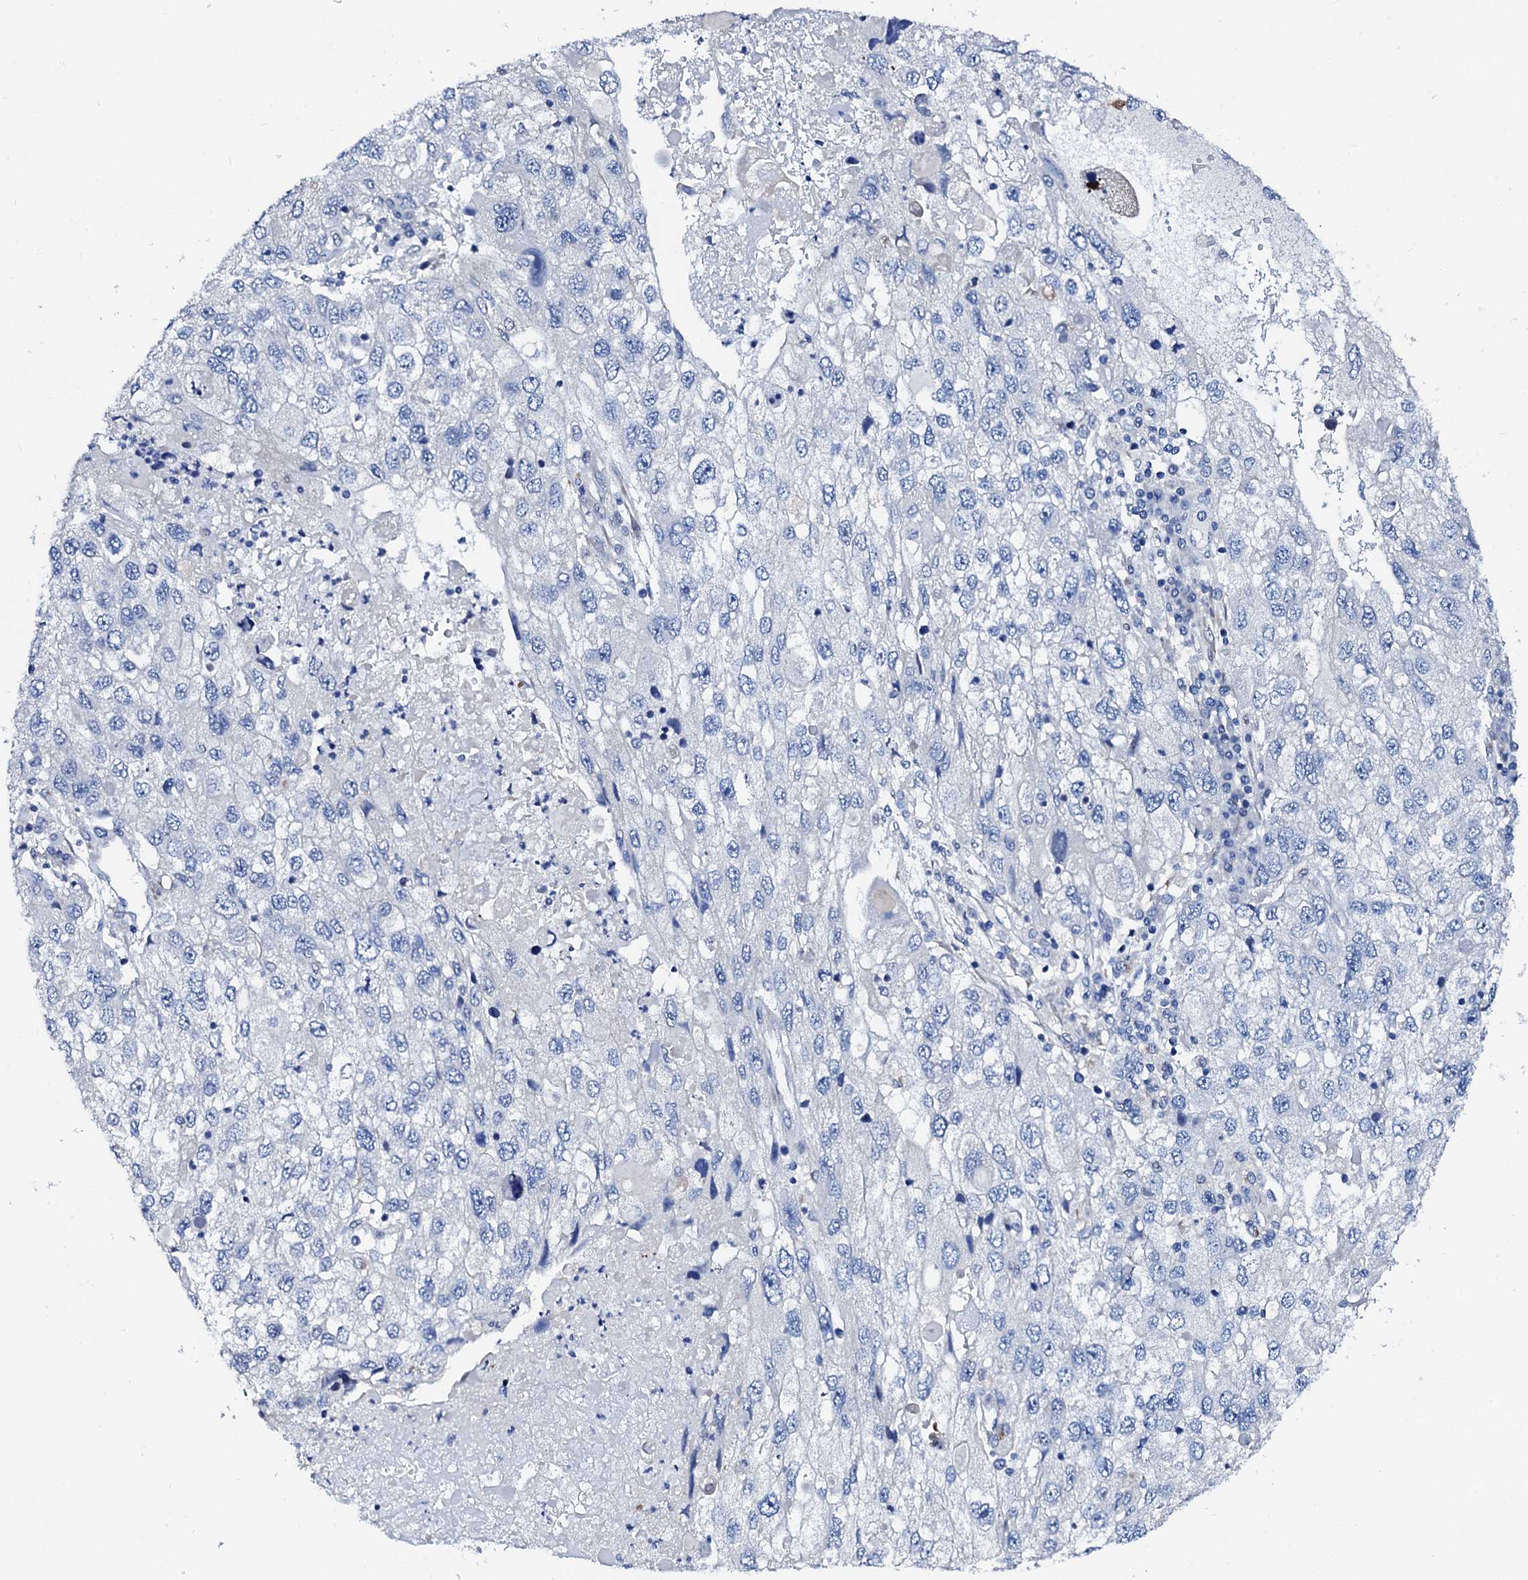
{"staining": {"intensity": "negative", "quantity": "none", "location": "none"}, "tissue": "endometrial cancer", "cell_type": "Tumor cells", "image_type": "cancer", "snomed": [{"axis": "morphology", "description": "Adenocarcinoma, NOS"}, {"axis": "topography", "description": "Endometrium"}], "caption": "Immunohistochemical staining of endometrial cancer (adenocarcinoma) shows no significant positivity in tumor cells.", "gene": "TRDN", "patient": {"sex": "female", "age": 49}}